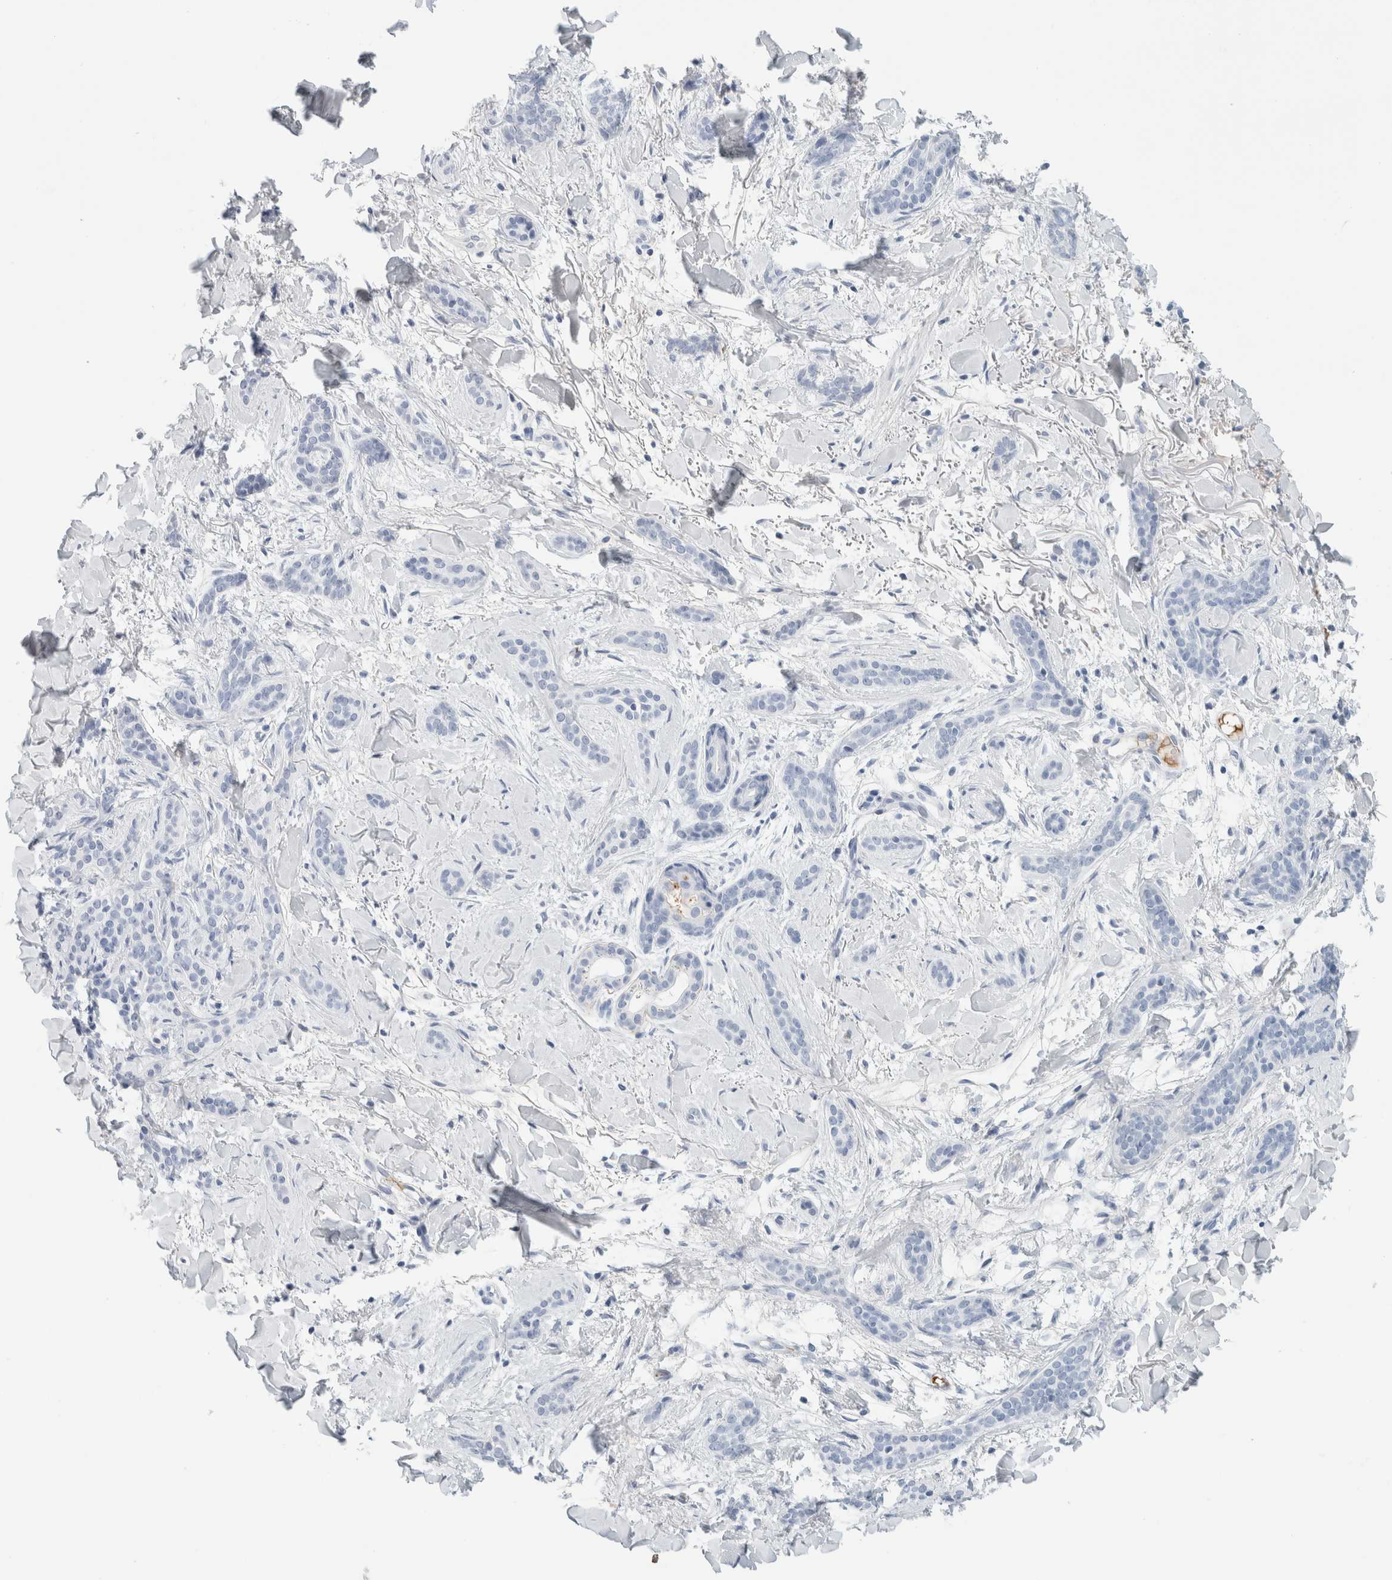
{"staining": {"intensity": "negative", "quantity": "none", "location": "none"}, "tissue": "skin cancer", "cell_type": "Tumor cells", "image_type": "cancer", "snomed": [{"axis": "morphology", "description": "Basal cell carcinoma"}, {"axis": "morphology", "description": "Adnexal tumor, benign"}, {"axis": "topography", "description": "Skin"}], "caption": "This is an IHC micrograph of skin benign adnexal tumor. There is no expression in tumor cells.", "gene": "IL6", "patient": {"sex": "female", "age": 42}}